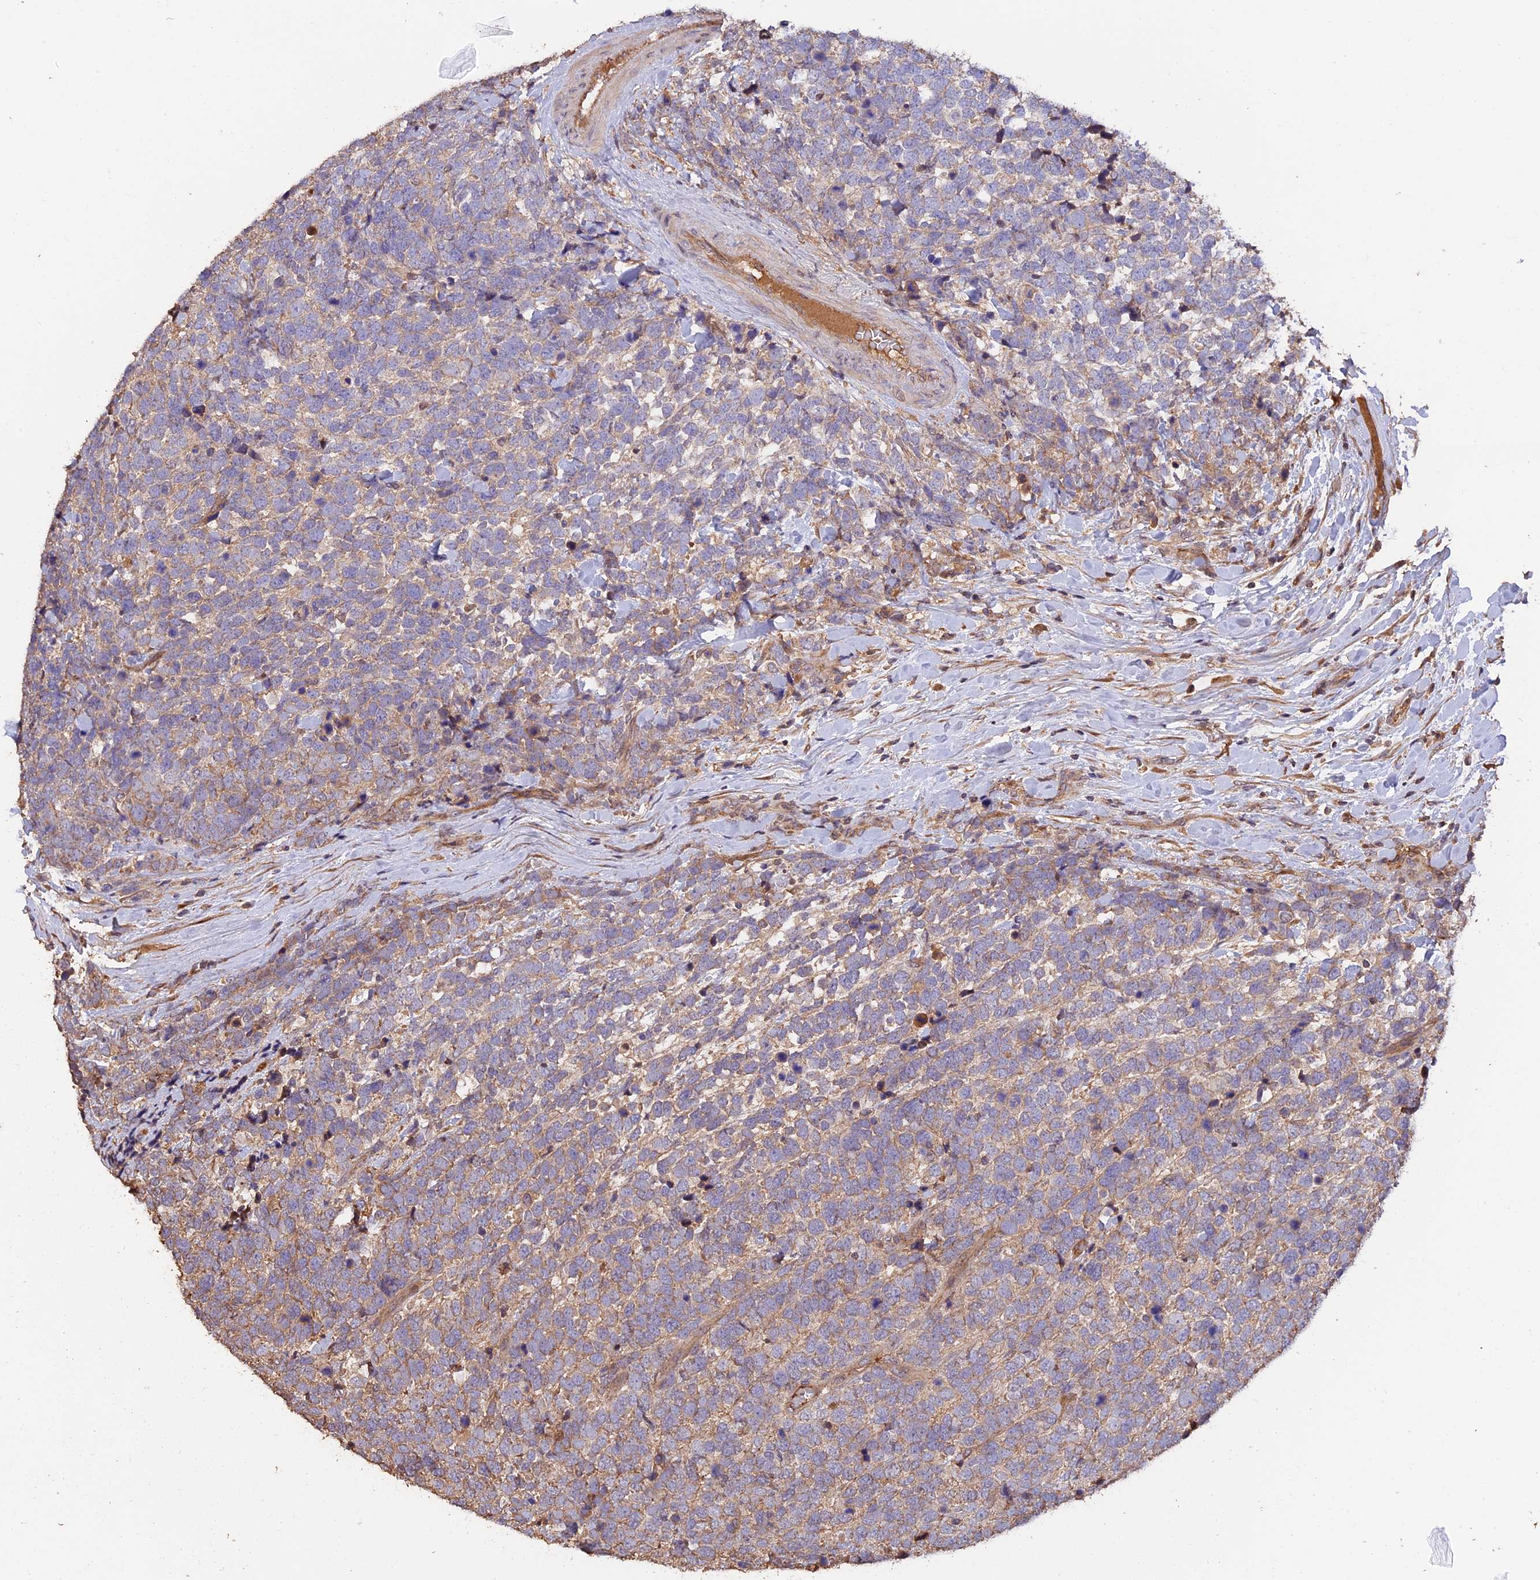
{"staining": {"intensity": "weak", "quantity": "25%-75%", "location": "cytoplasmic/membranous"}, "tissue": "urothelial cancer", "cell_type": "Tumor cells", "image_type": "cancer", "snomed": [{"axis": "morphology", "description": "Urothelial carcinoma, High grade"}, {"axis": "topography", "description": "Urinary bladder"}], "caption": "Immunohistochemistry (DAB) staining of urothelial cancer reveals weak cytoplasmic/membranous protein expression in about 25%-75% of tumor cells.", "gene": "RASAL1", "patient": {"sex": "female", "age": 82}}